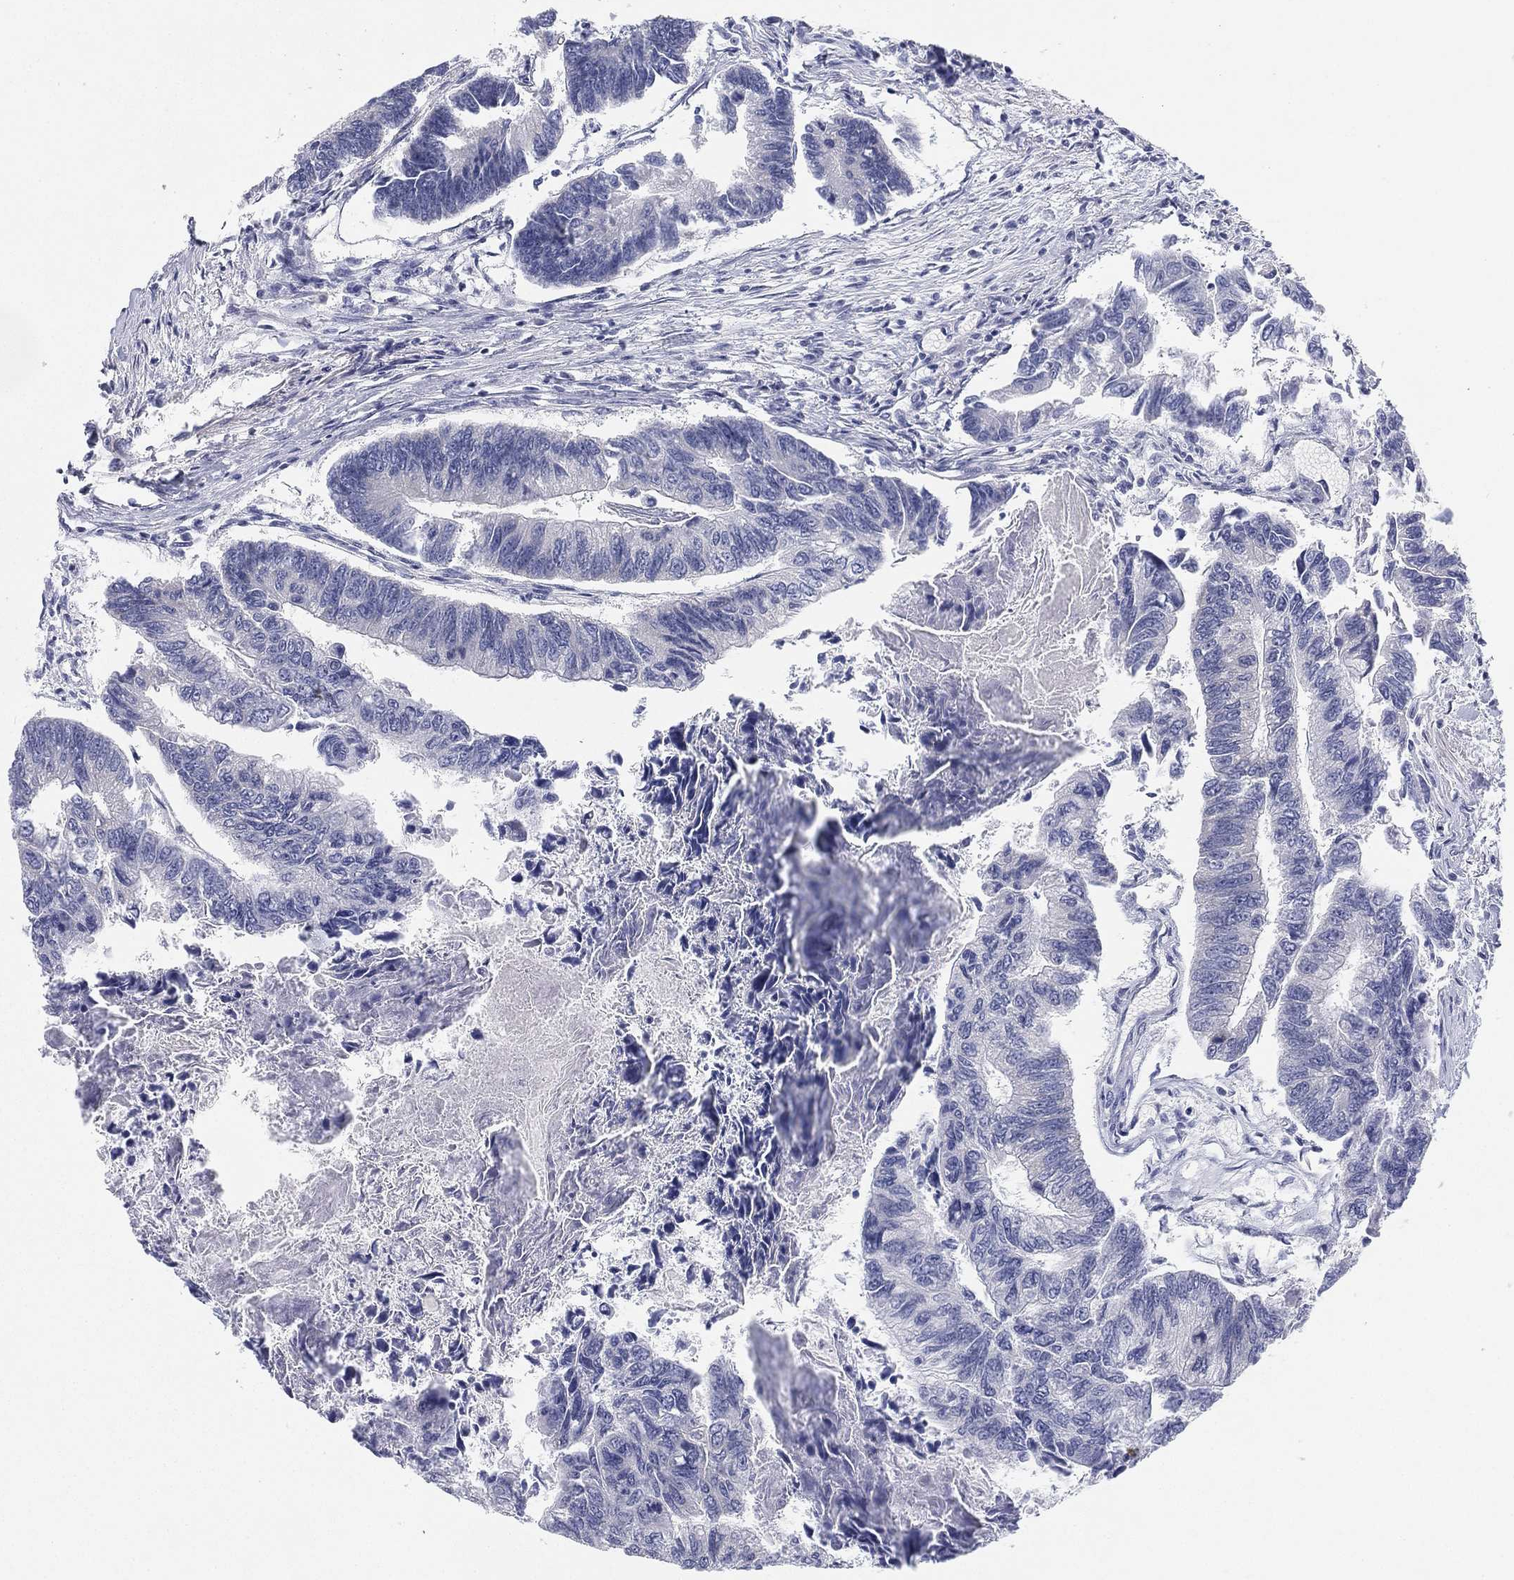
{"staining": {"intensity": "negative", "quantity": "none", "location": "none"}, "tissue": "colorectal cancer", "cell_type": "Tumor cells", "image_type": "cancer", "snomed": [{"axis": "morphology", "description": "Adenocarcinoma, NOS"}, {"axis": "topography", "description": "Colon"}], "caption": "Immunohistochemistry (IHC) histopathology image of neoplastic tissue: colorectal adenocarcinoma stained with DAB exhibits no significant protein staining in tumor cells. (Immunohistochemistry (IHC), brightfield microscopy, high magnification).", "gene": "HEATR4", "patient": {"sex": "female", "age": 65}}